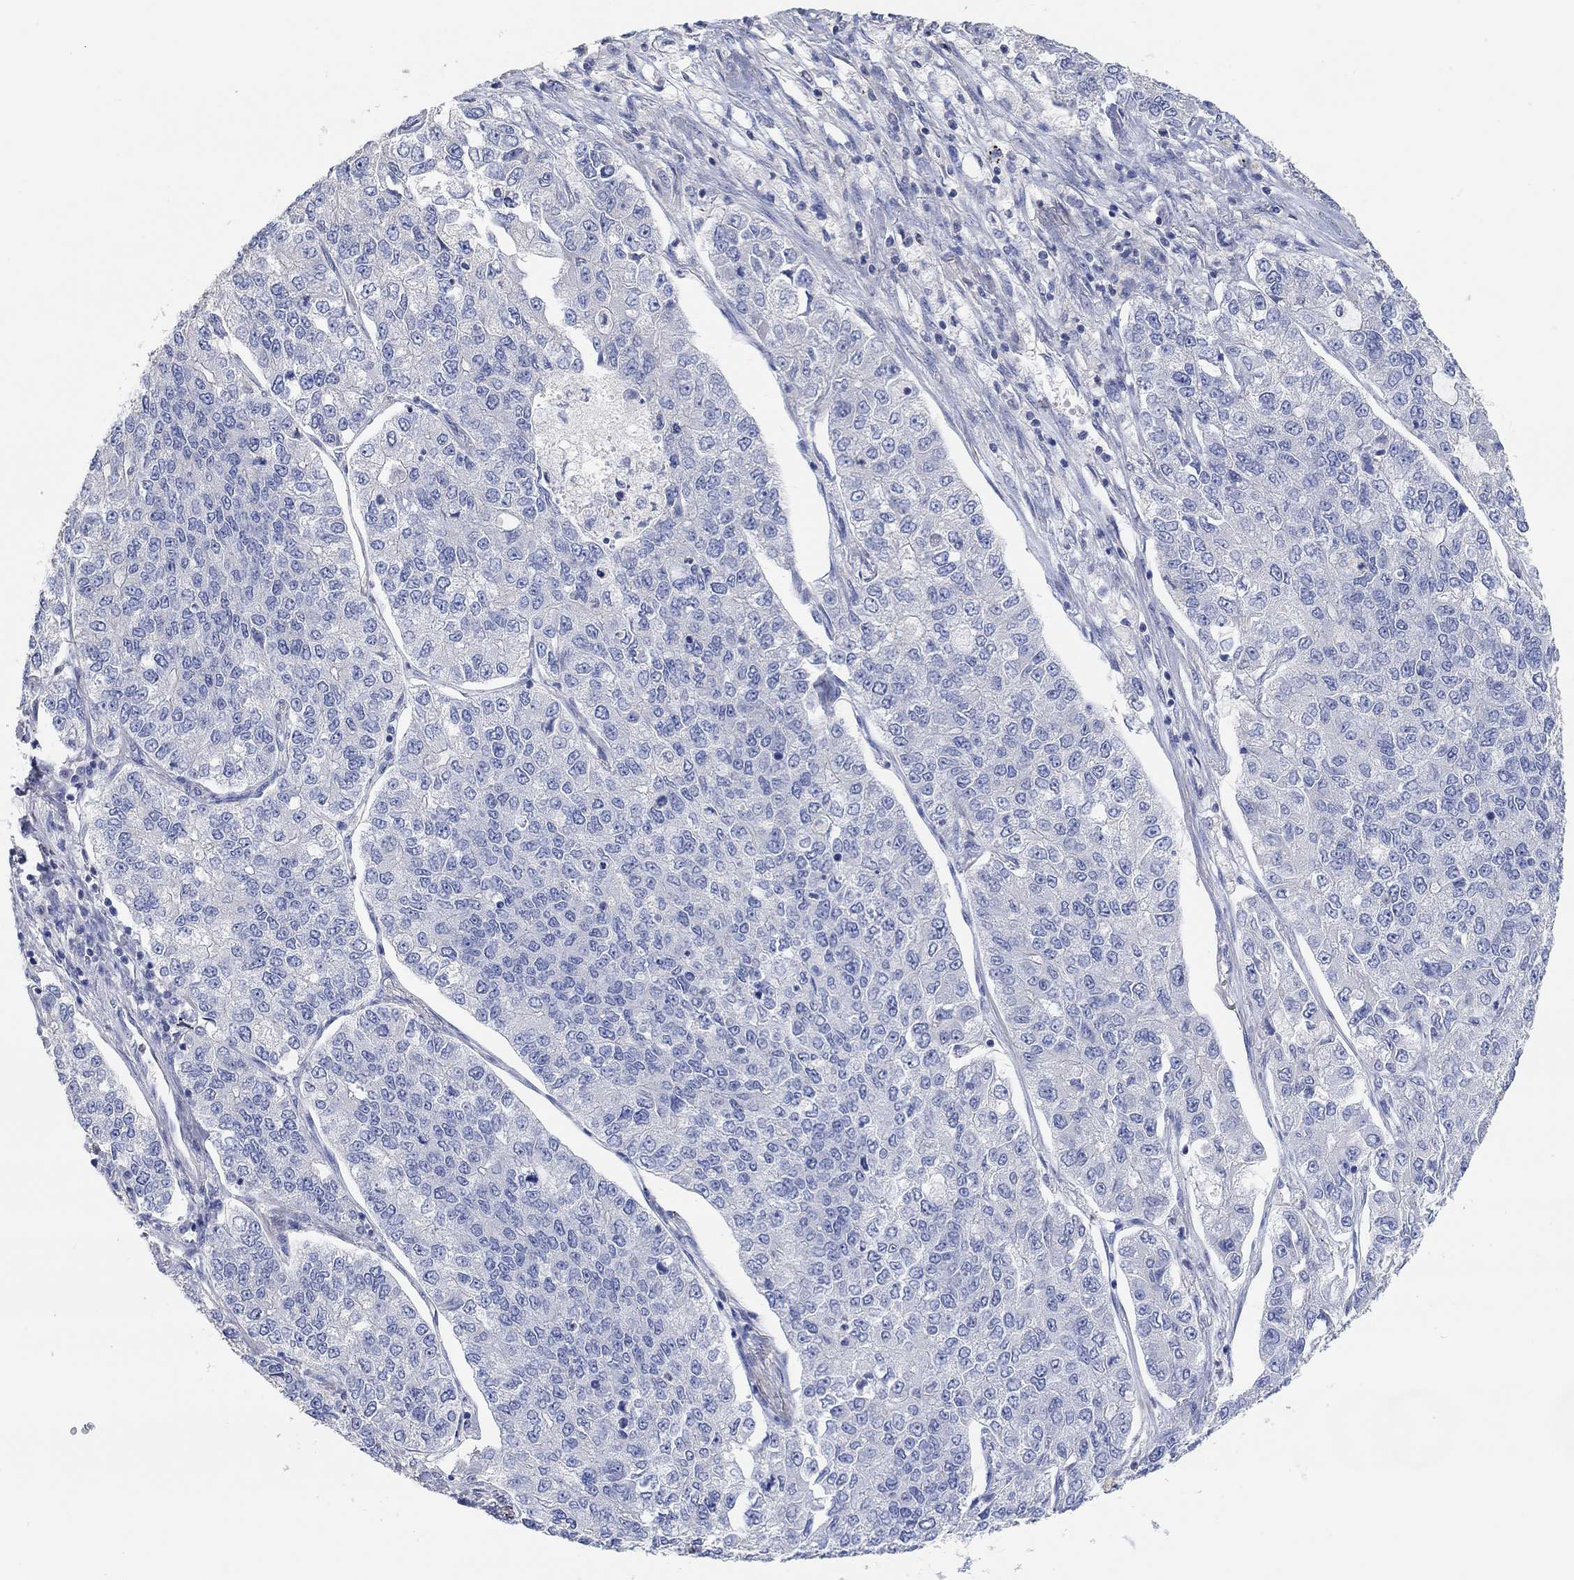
{"staining": {"intensity": "negative", "quantity": "none", "location": "none"}, "tissue": "lung cancer", "cell_type": "Tumor cells", "image_type": "cancer", "snomed": [{"axis": "morphology", "description": "Adenocarcinoma, NOS"}, {"axis": "topography", "description": "Lung"}], "caption": "Human lung cancer (adenocarcinoma) stained for a protein using IHC displays no staining in tumor cells.", "gene": "NLRP14", "patient": {"sex": "male", "age": 49}}